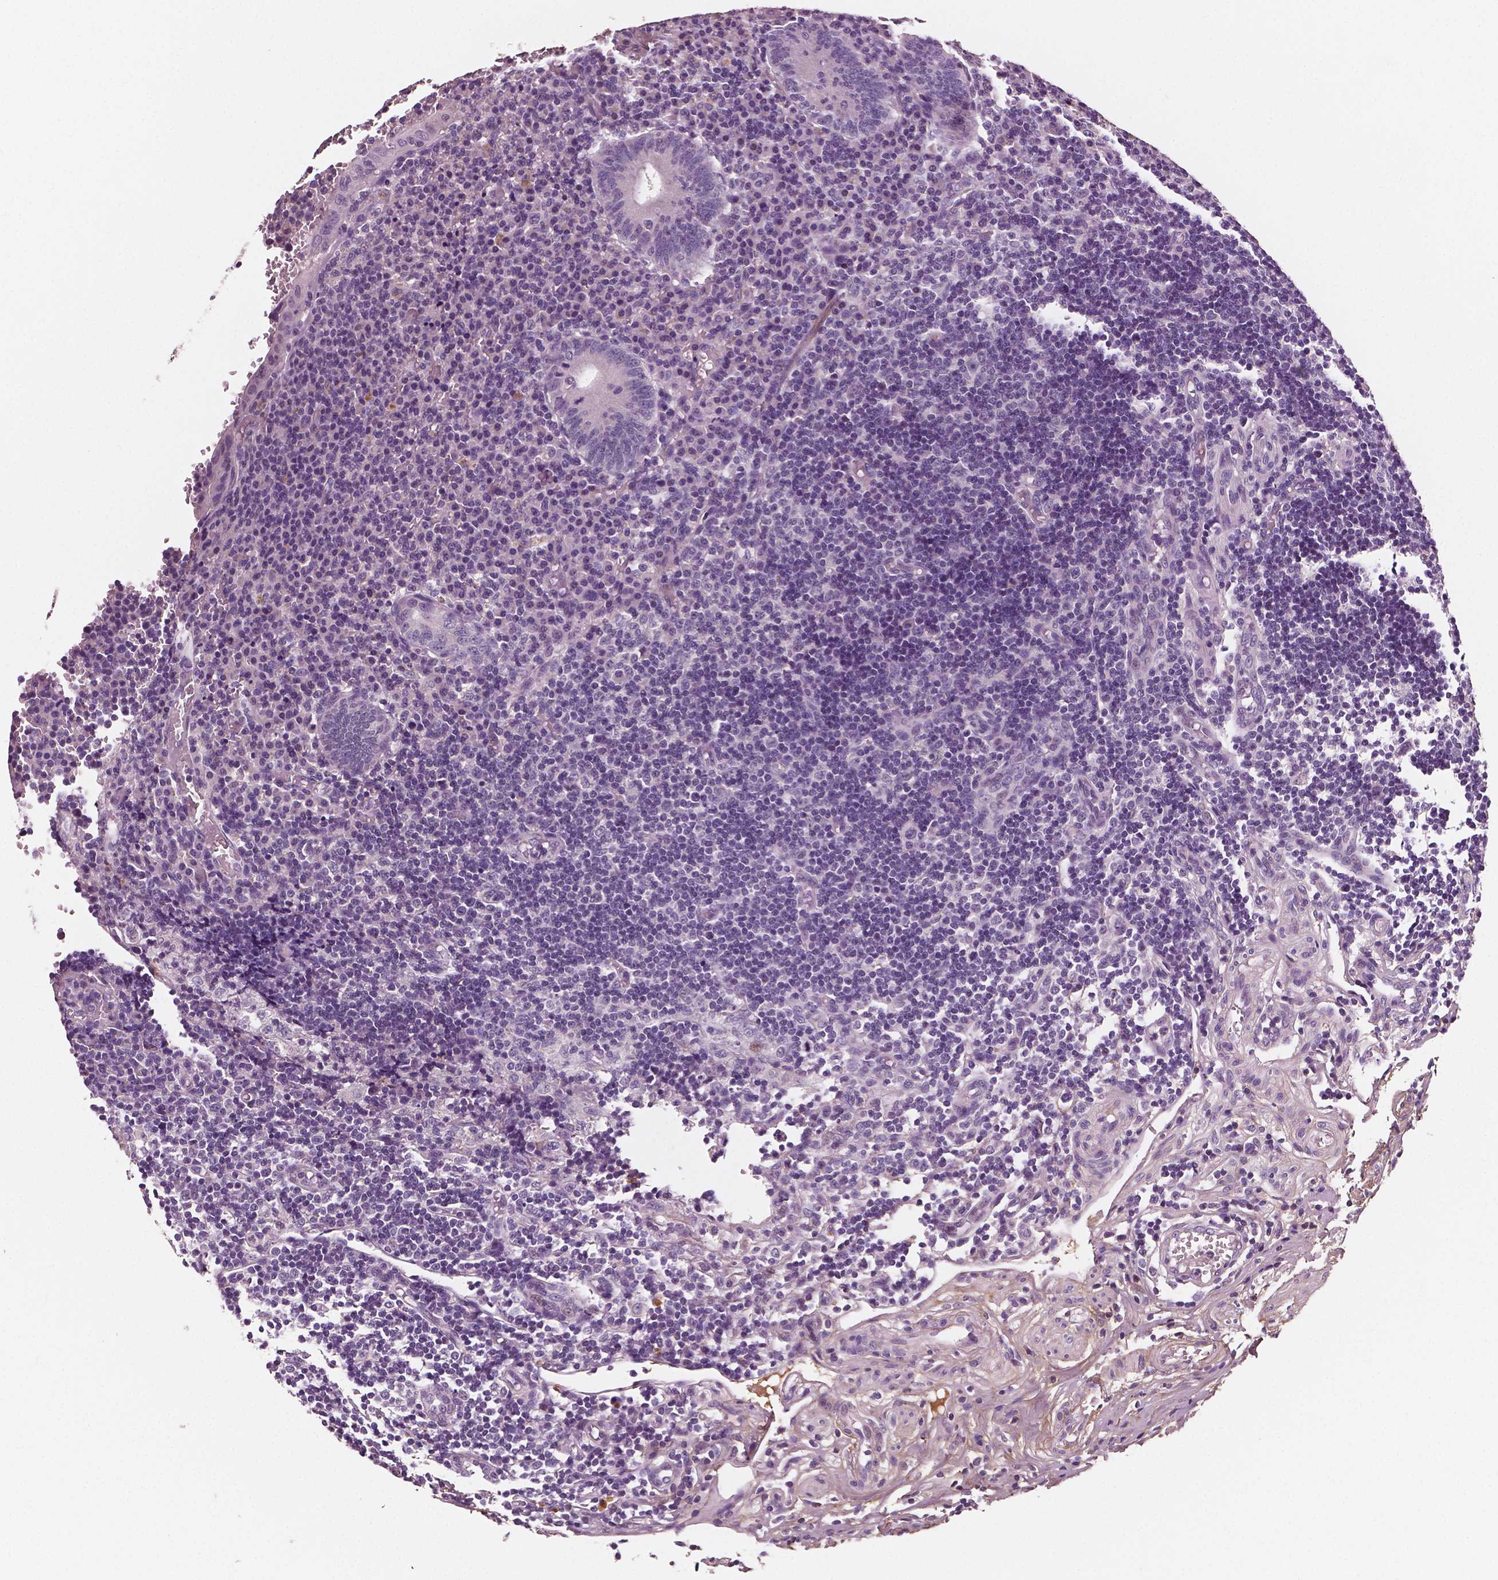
{"staining": {"intensity": "negative", "quantity": "none", "location": "none"}, "tissue": "appendix", "cell_type": "Glandular cells", "image_type": "normal", "snomed": [{"axis": "morphology", "description": "Normal tissue, NOS"}, {"axis": "topography", "description": "Appendix"}], "caption": "The micrograph demonstrates no significant positivity in glandular cells of appendix.", "gene": "FBLN1", "patient": {"sex": "male", "age": 18}}